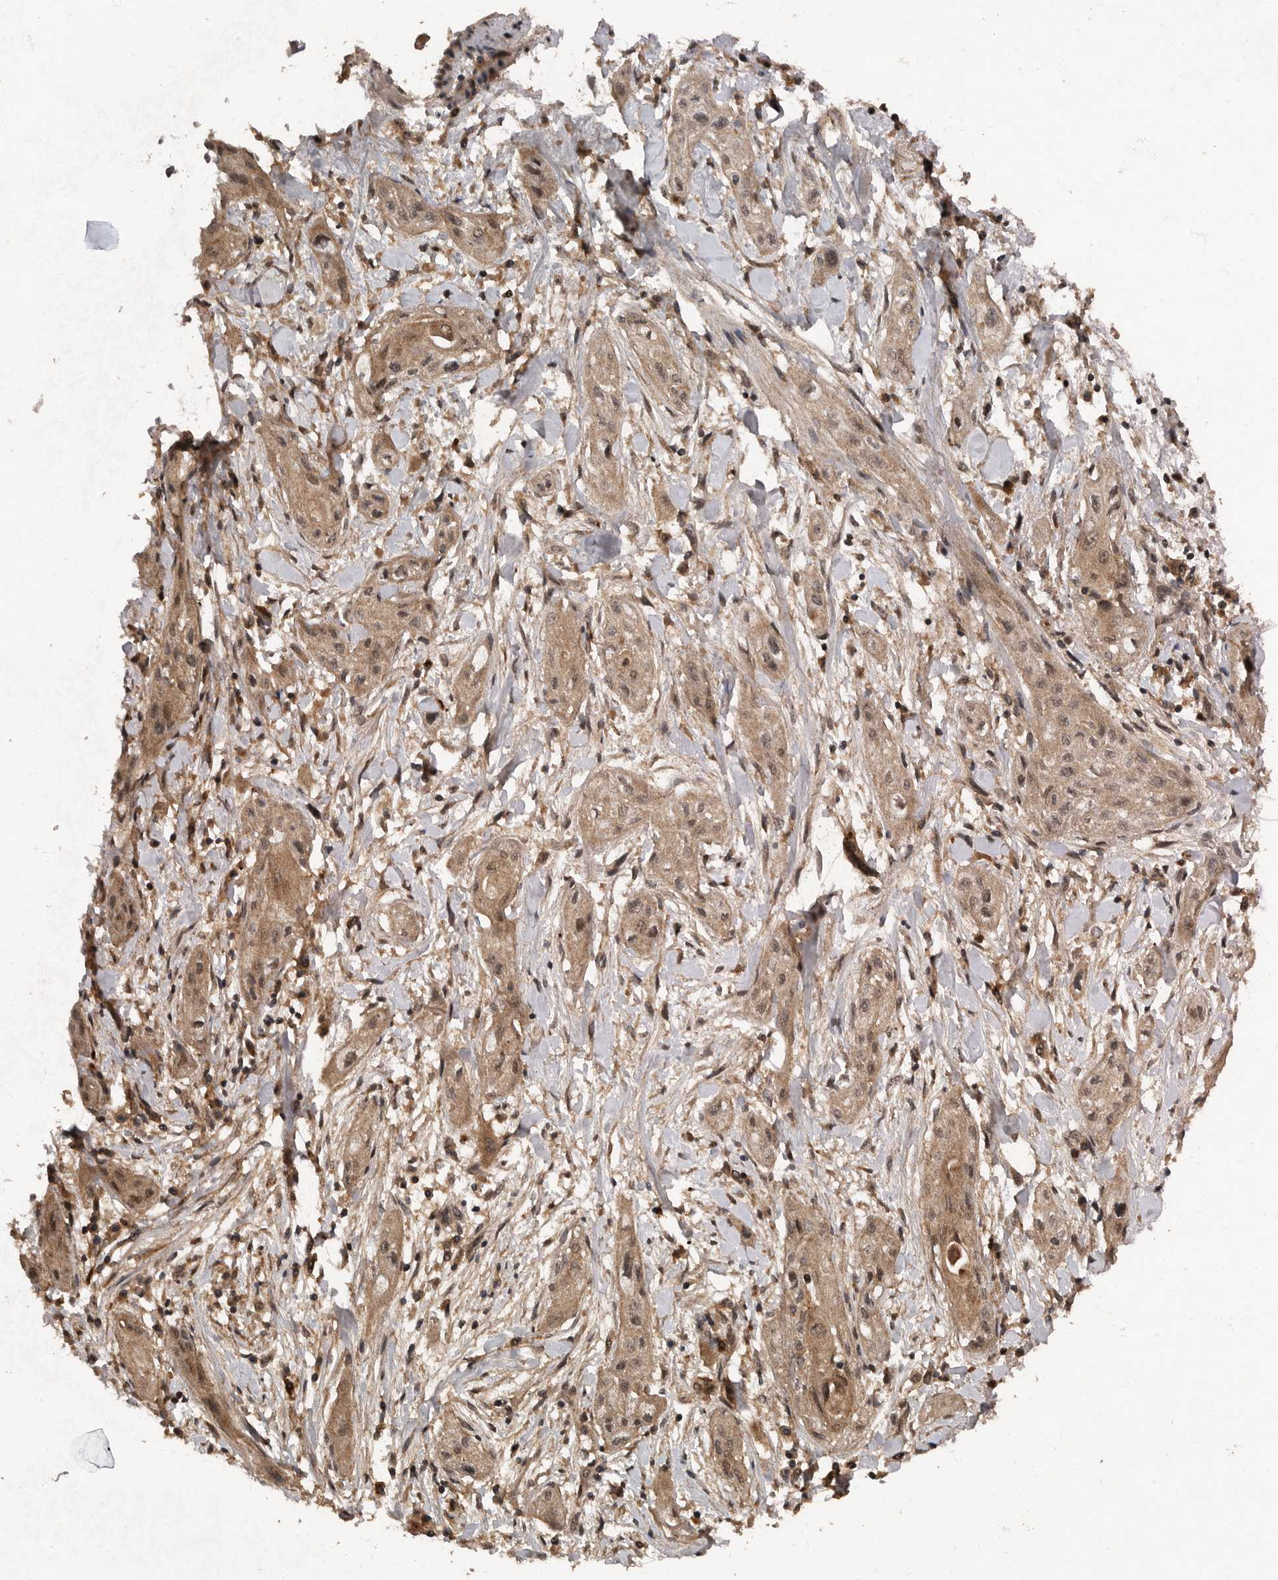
{"staining": {"intensity": "weak", "quantity": ">75%", "location": "cytoplasmic/membranous,nuclear"}, "tissue": "lung cancer", "cell_type": "Tumor cells", "image_type": "cancer", "snomed": [{"axis": "morphology", "description": "Squamous cell carcinoma, NOS"}, {"axis": "topography", "description": "Lung"}], "caption": "Immunohistochemistry of lung cancer shows low levels of weak cytoplasmic/membranous and nuclear expression in approximately >75% of tumor cells.", "gene": "FOXO1", "patient": {"sex": "female", "age": 47}}